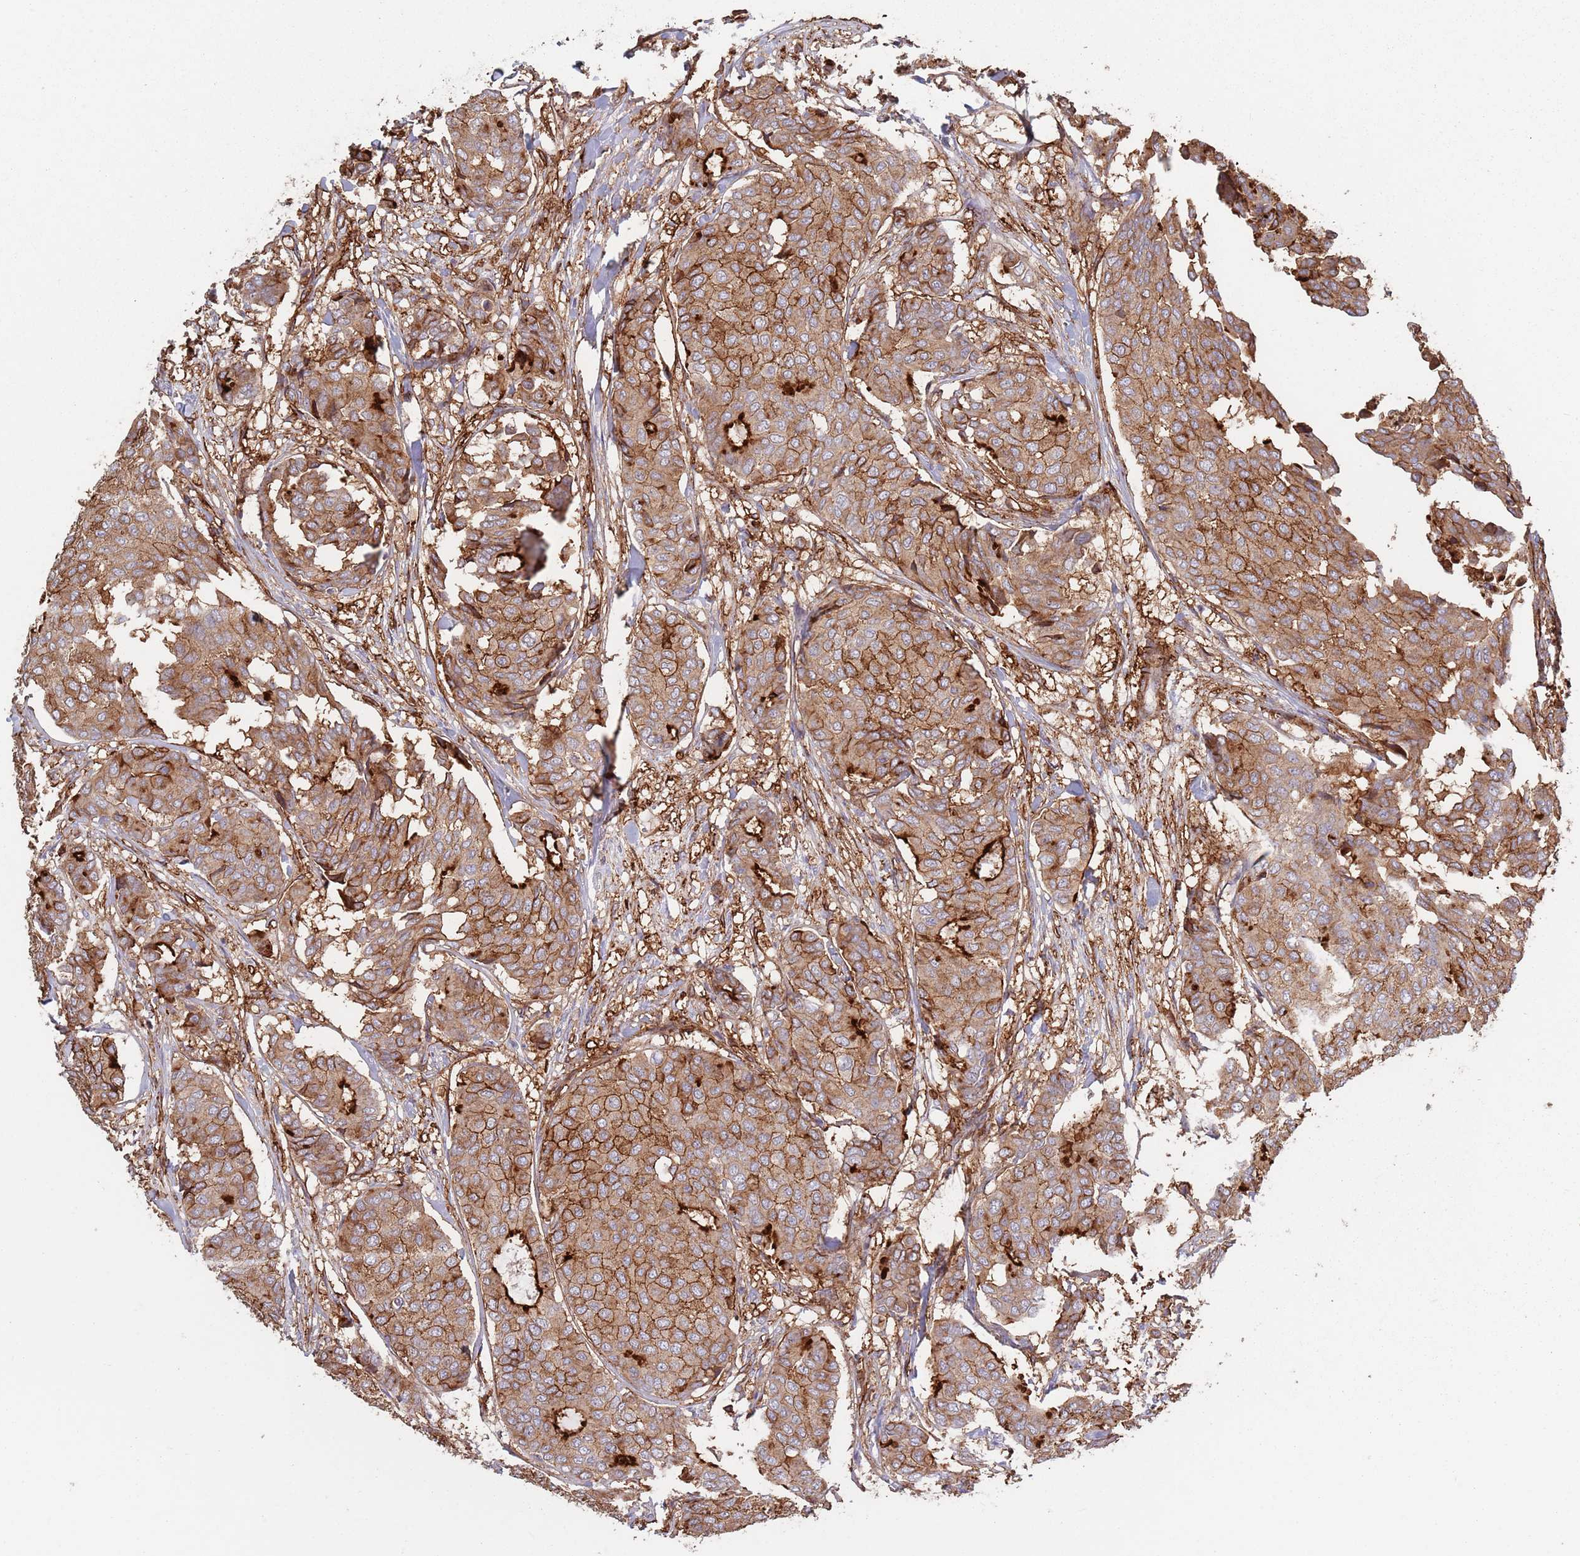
{"staining": {"intensity": "moderate", "quantity": ">75%", "location": "cytoplasmic/membranous"}, "tissue": "breast cancer", "cell_type": "Tumor cells", "image_type": "cancer", "snomed": [{"axis": "morphology", "description": "Duct carcinoma"}, {"axis": "topography", "description": "Breast"}], "caption": "Breast cancer stained for a protein (brown) shows moderate cytoplasmic/membranous positive staining in about >75% of tumor cells.", "gene": "RNF144A", "patient": {"sex": "female", "age": 75}}